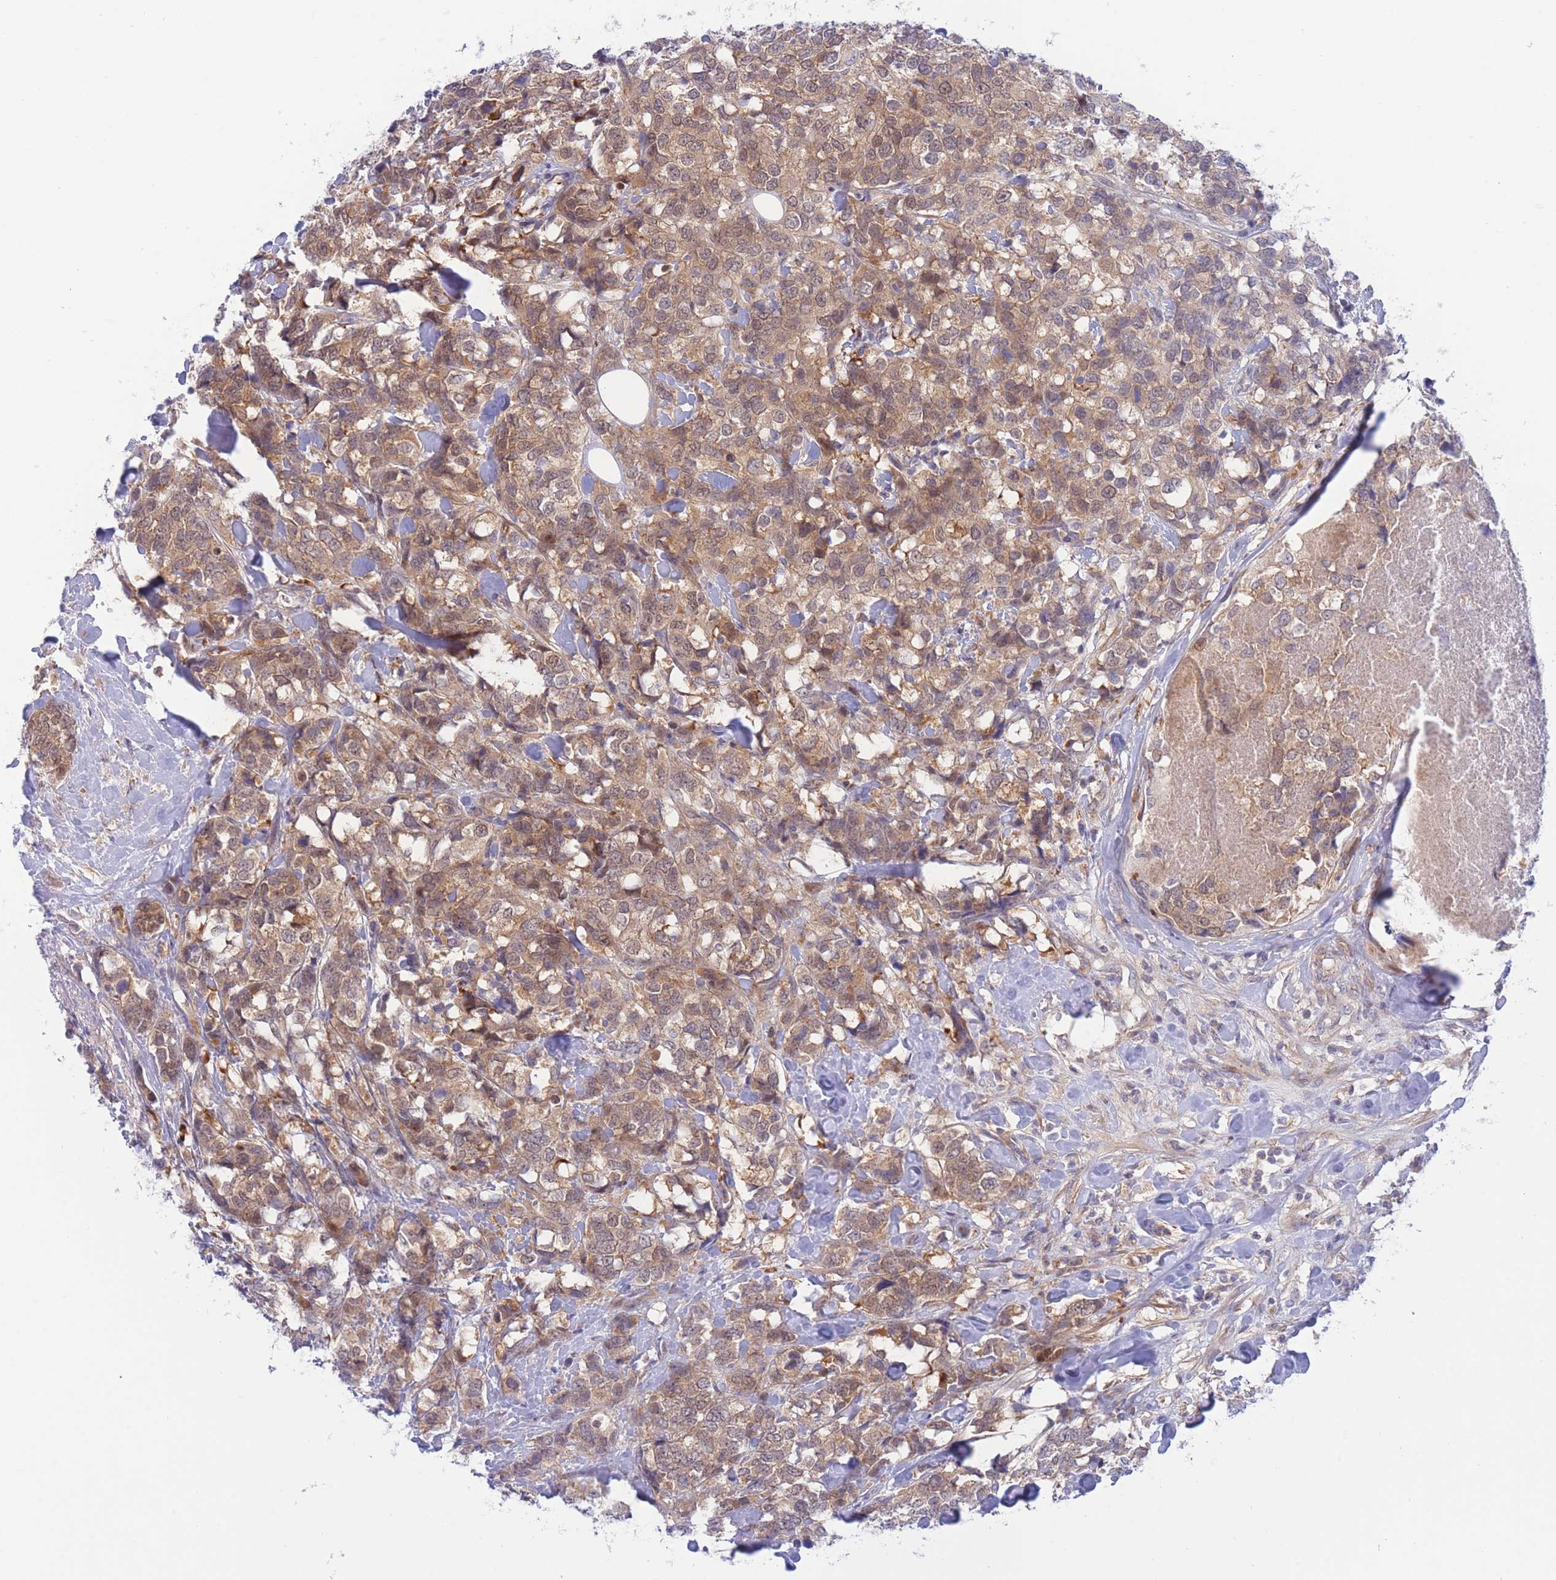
{"staining": {"intensity": "moderate", "quantity": ">75%", "location": "cytoplasmic/membranous,nuclear"}, "tissue": "breast cancer", "cell_type": "Tumor cells", "image_type": "cancer", "snomed": [{"axis": "morphology", "description": "Lobular carcinoma"}, {"axis": "topography", "description": "Breast"}], "caption": "DAB immunohistochemical staining of human breast cancer (lobular carcinoma) exhibits moderate cytoplasmic/membranous and nuclear protein positivity in approximately >75% of tumor cells.", "gene": "APOL4", "patient": {"sex": "female", "age": 59}}